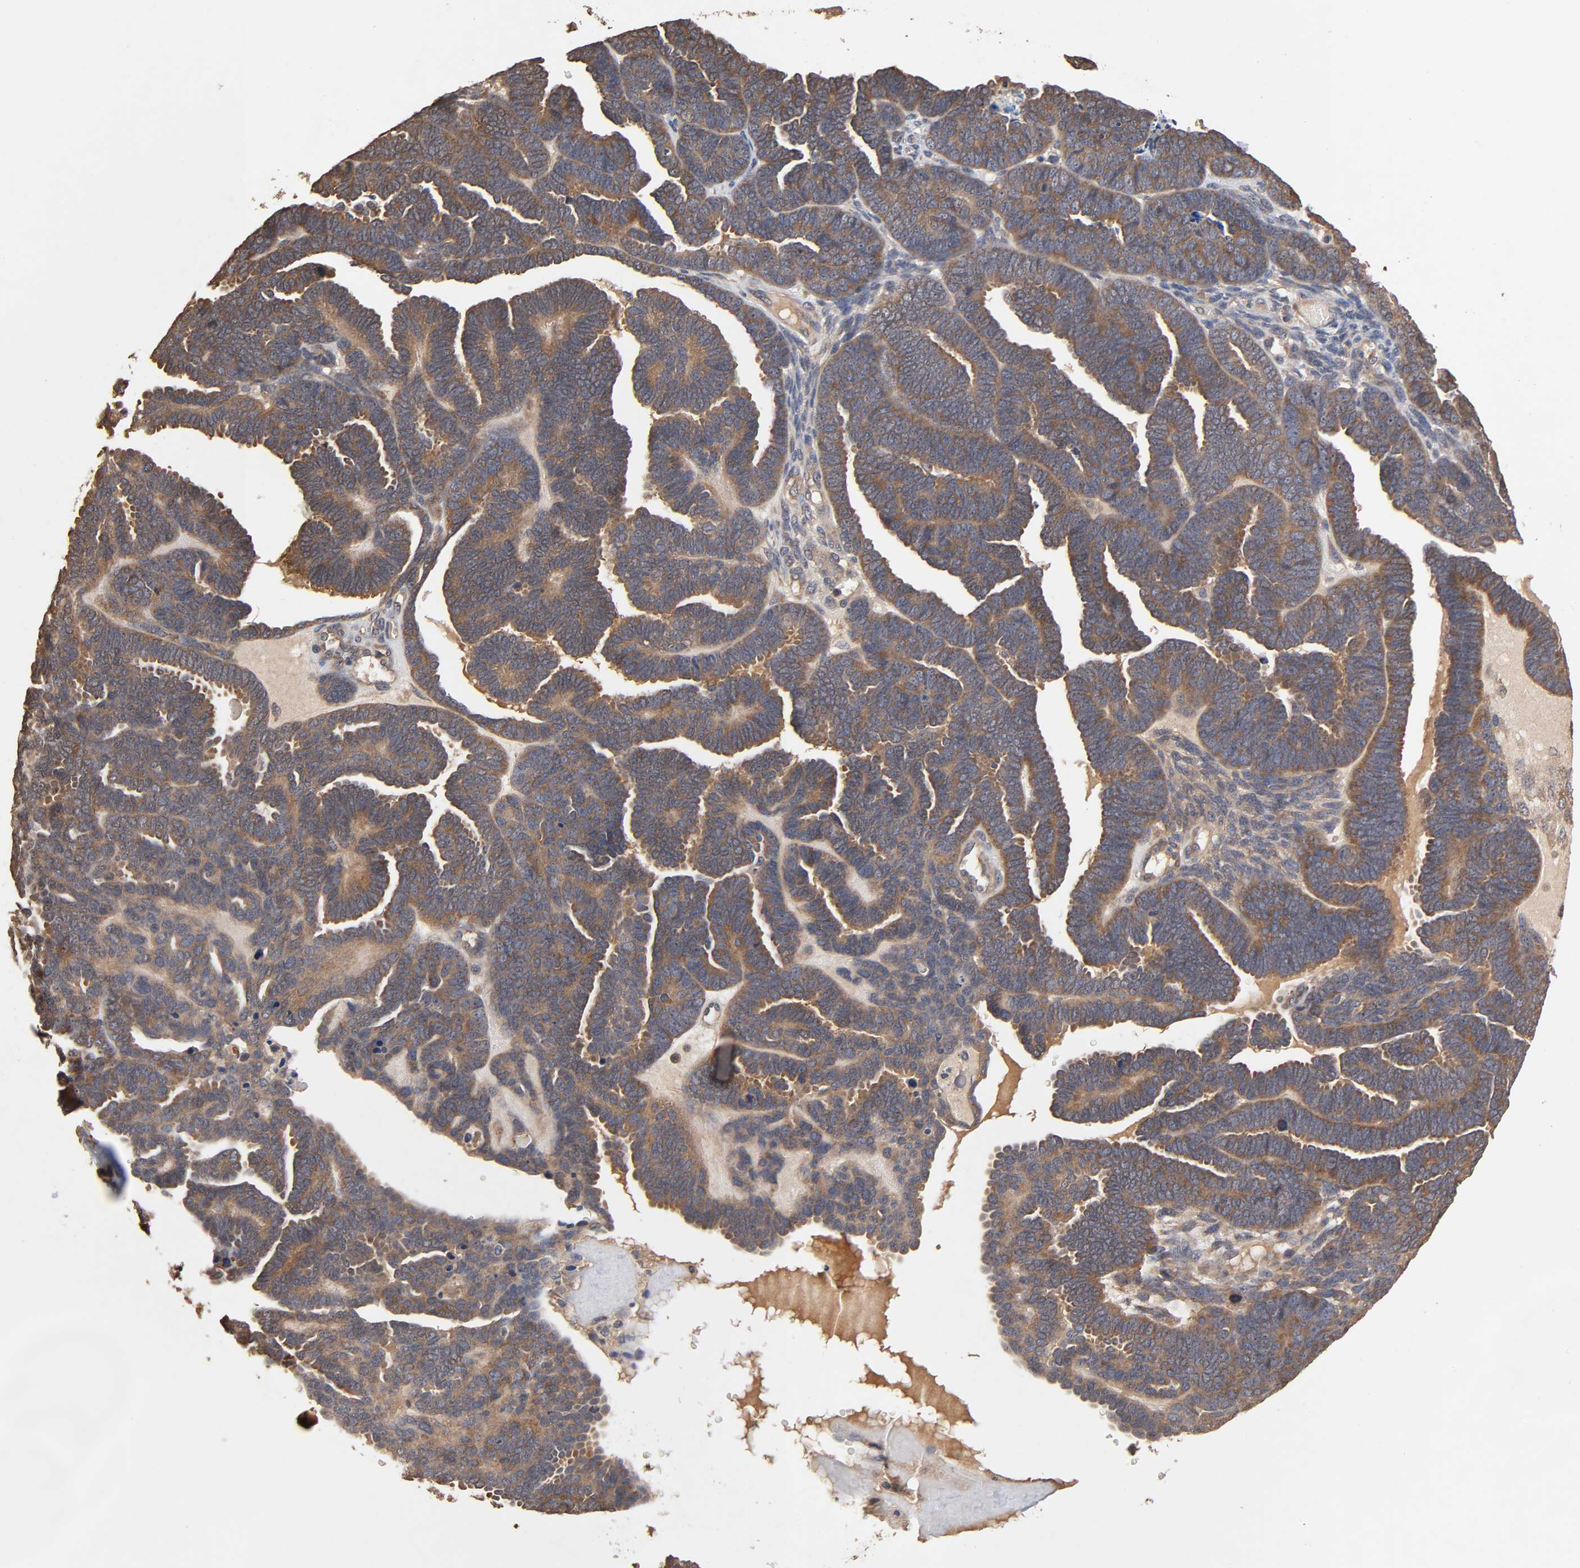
{"staining": {"intensity": "moderate", "quantity": ">75%", "location": "cytoplasmic/membranous"}, "tissue": "endometrial cancer", "cell_type": "Tumor cells", "image_type": "cancer", "snomed": [{"axis": "morphology", "description": "Neoplasm, malignant, NOS"}, {"axis": "topography", "description": "Endometrium"}], "caption": "Protein expression analysis of human endometrial neoplasm (malignant) reveals moderate cytoplasmic/membranous expression in approximately >75% of tumor cells. The staining was performed using DAB to visualize the protein expression in brown, while the nuclei were stained in blue with hematoxylin (Magnification: 20x).", "gene": "ARHGEF7", "patient": {"sex": "female", "age": 74}}